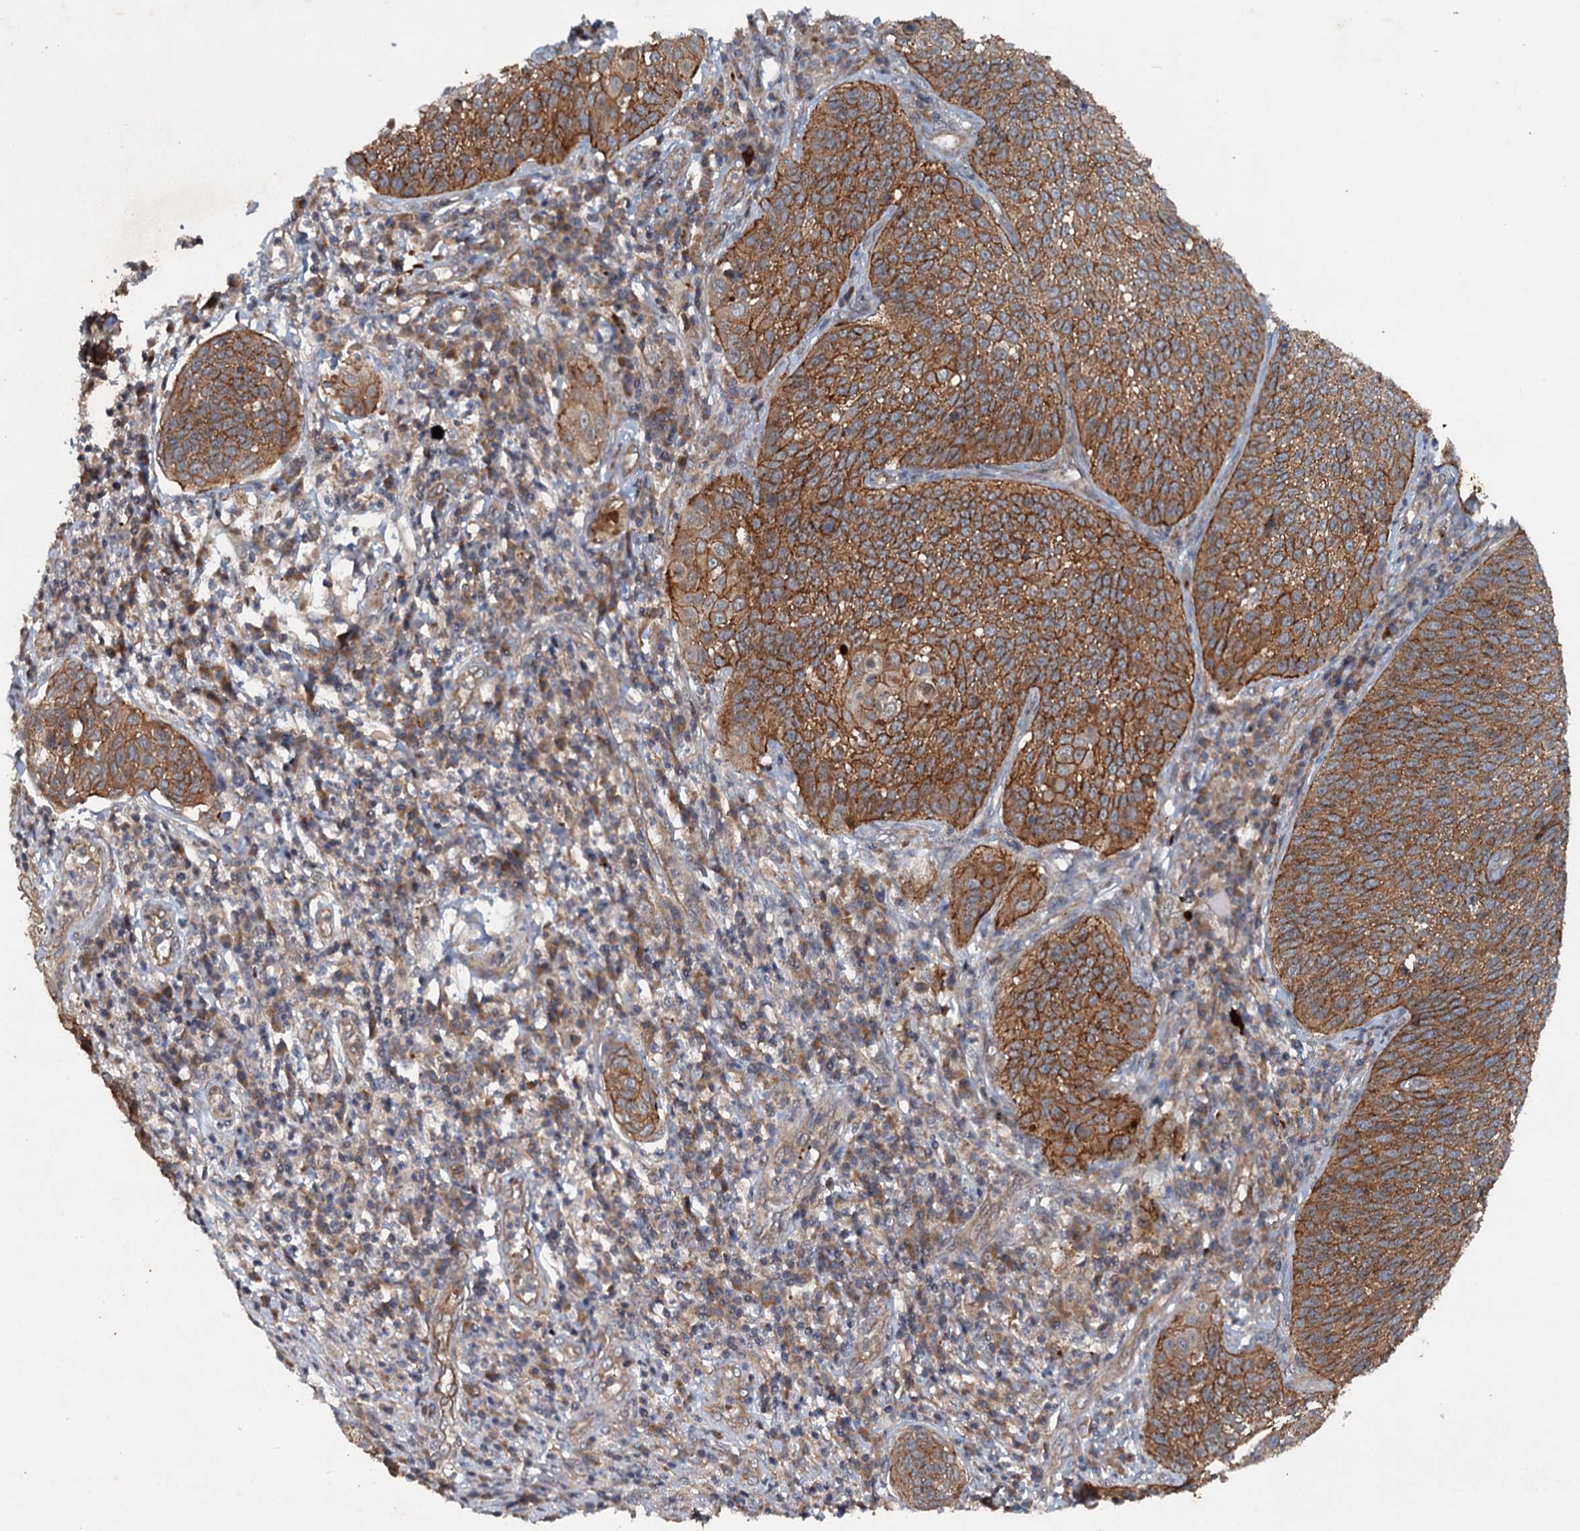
{"staining": {"intensity": "moderate", "quantity": ">75%", "location": "cytoplasmic/membranous"}, "tissue": "cervical cancer", "cell_type": "Tumor cells", "image_type": "cancer", "snomed": [{"axis": "morphology", "description": "Squamous cell carcinoma, NOS"}, {"axis": "topography", "description": "Cervix"}], "caption": "Cervical cancer was stained to show a protein in brown. There is medium levels of moderate cytoplasmic/membranous staining in about >75% of tumor cells. The staining is performed using DAB brown chromogen to label protein expression. The nuclei are counter-stained blue using hematoxylin.", "gene": "N4BP2L2", "patient": {"sex": "female", "age": 34}}